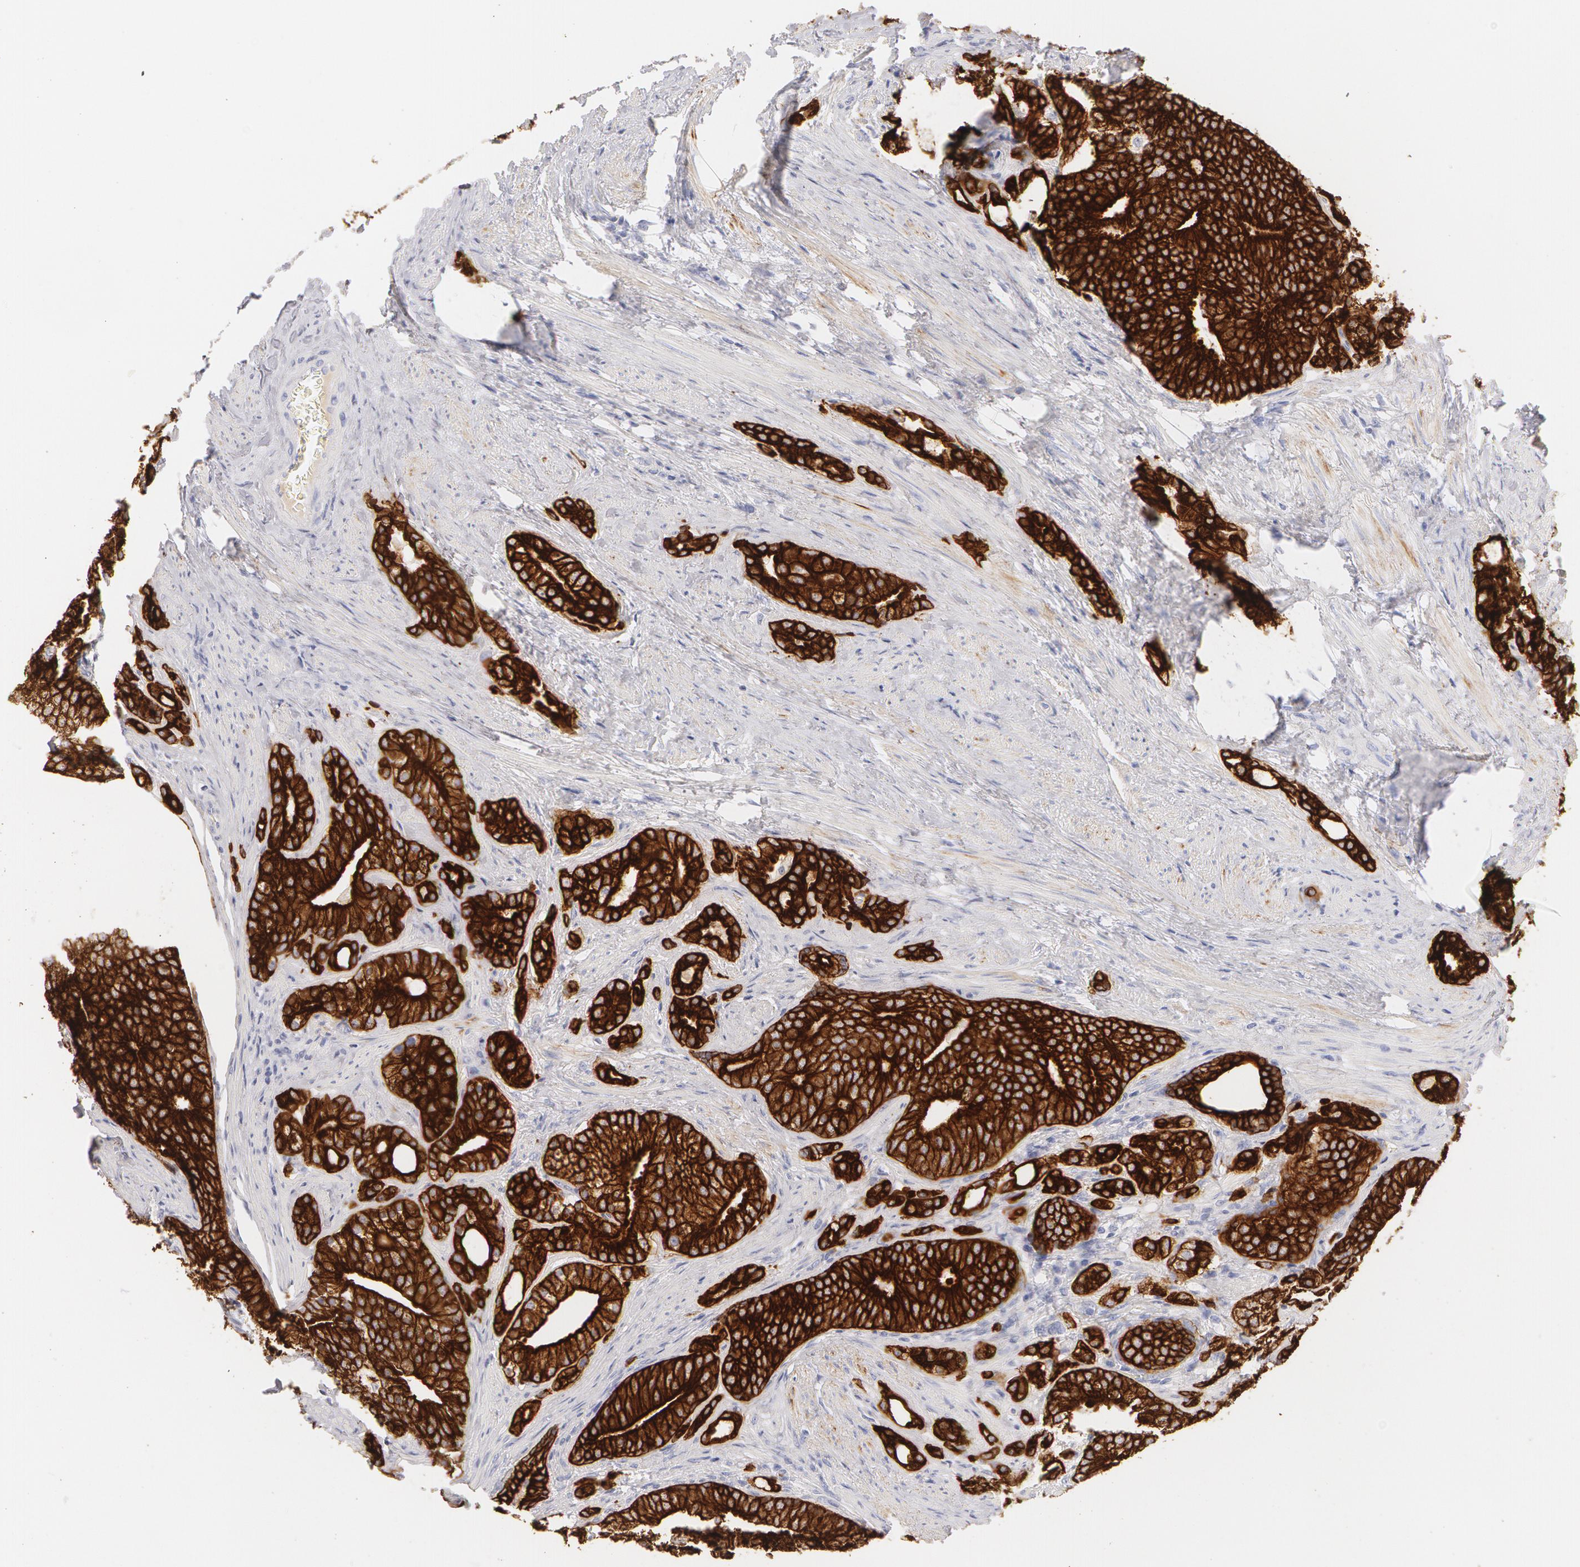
{"staining": {"intensity": "strong", "quantity": ">75%", "location": "cytoplasmic/membranous"}, "tissue": "prostate cancer", "cell_type": "Tumor cells", "image_type": "cancer", "snomed": [{"axis": "morphology", "description": "Adenocarcinoma, Low grade"}, {"axis": "topography", "description": "Prostate"}], "caption": "This is an image of immunohistochemistry (IHC) staining of prostate adenocarcinoma (low-grade), which shows strong positivity in the cytoplasmic/membranous of tumor cells.", "gene": "KRT8", "patient": {"sex": "male", "age": 71}}